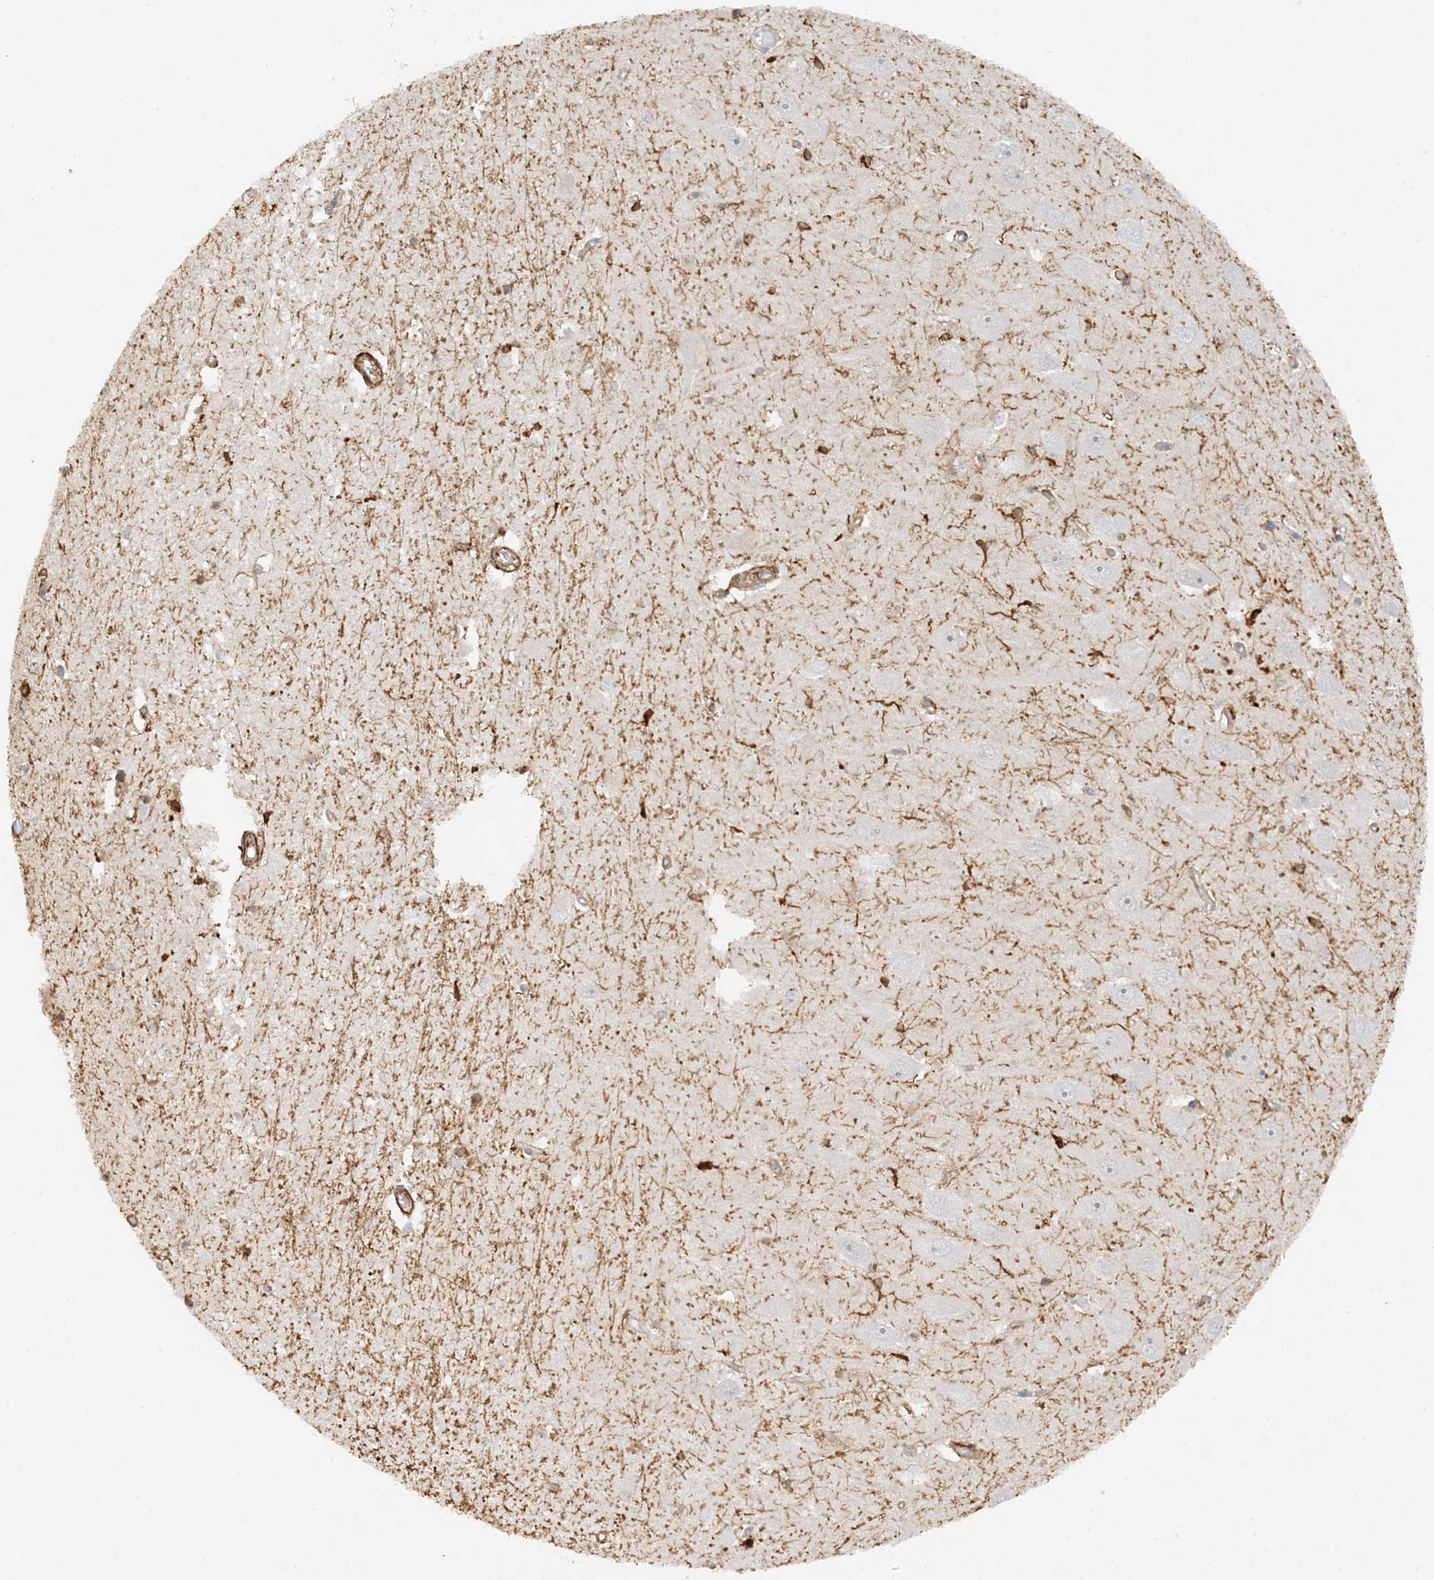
{"staining": {"intensity": "strong", "quantity": "<25%", "location": "cytoplasmic/membranous,nuclear"}, "tissue": "hippocampus", "cell_type": "Glial cells", "image_type": "normal", "snomed": [{"axis": "morphology", "description": "Normal tissue, NOS"}, {"axis": "topography", "description": "Hippocampus"}], "caption": "Immunohistochemical staining of benign human hippocampus demonstrates medium levels of strong cytoplasmic/membranous,nuclear expression in approximately <25% of glial cells.", "gene": "PHACTR2", "patient": {"sex": "male", "age": 45}}